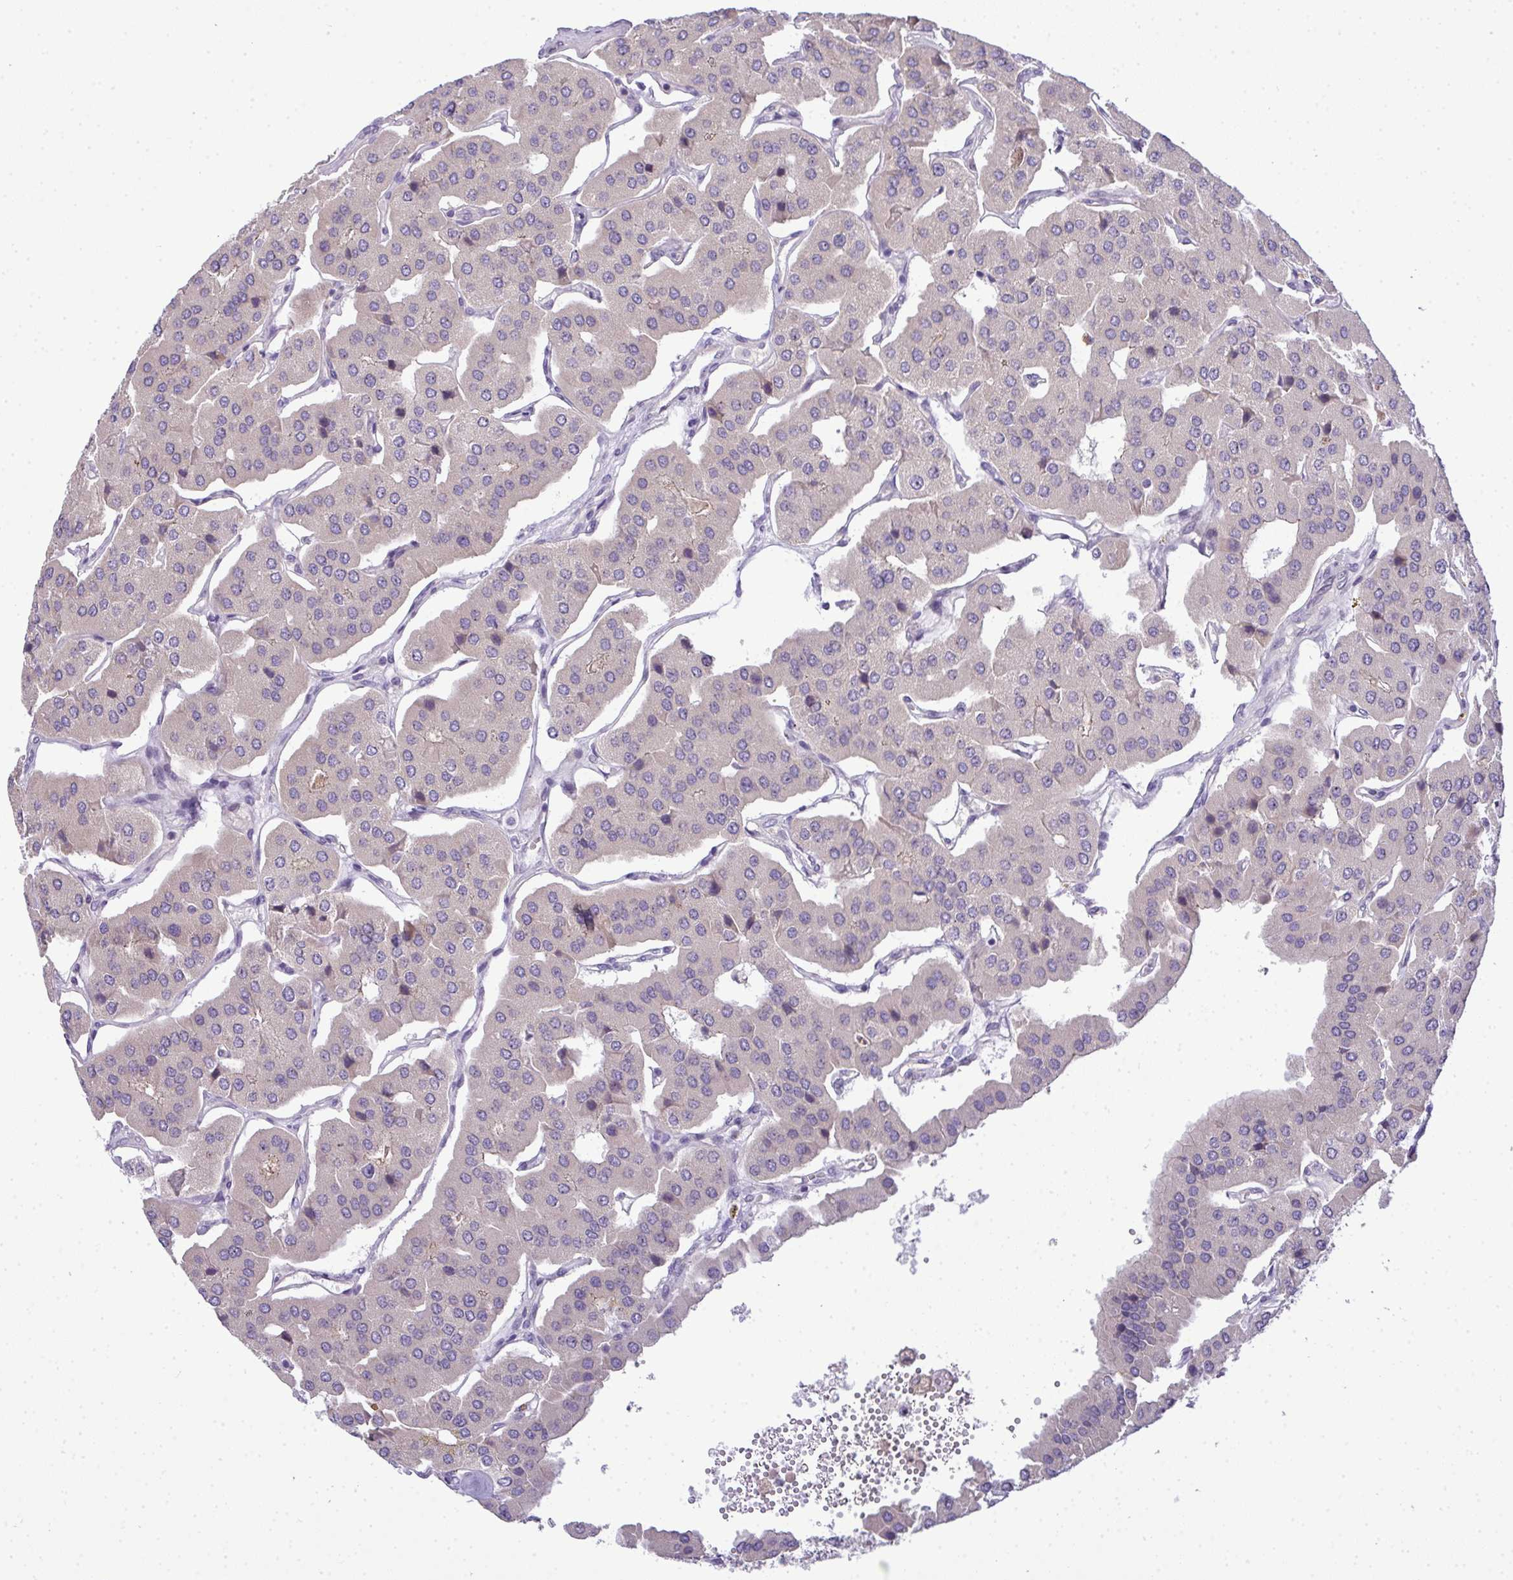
{"staining": {"intensity": "negative", "quantity": "none", "location": "none"}, "tissue": "parathyroid gland", "cell_type": "Glandular cells", "image_type": "normal", "snomed": [{"axis": "morphology", "description": "Normal tissue, NOS"}, {"axis": "morphology", "description": "Adenoma, NOS"}, {"axis": "topography", "description": "Parathyroid gland"}], "caption": "Protein analysis of unremarkable parathyroid gland reveals no significant expression in glandular cells.", "gene": "NT5C1A", "patient": {"sex": "female", "age": 86}}